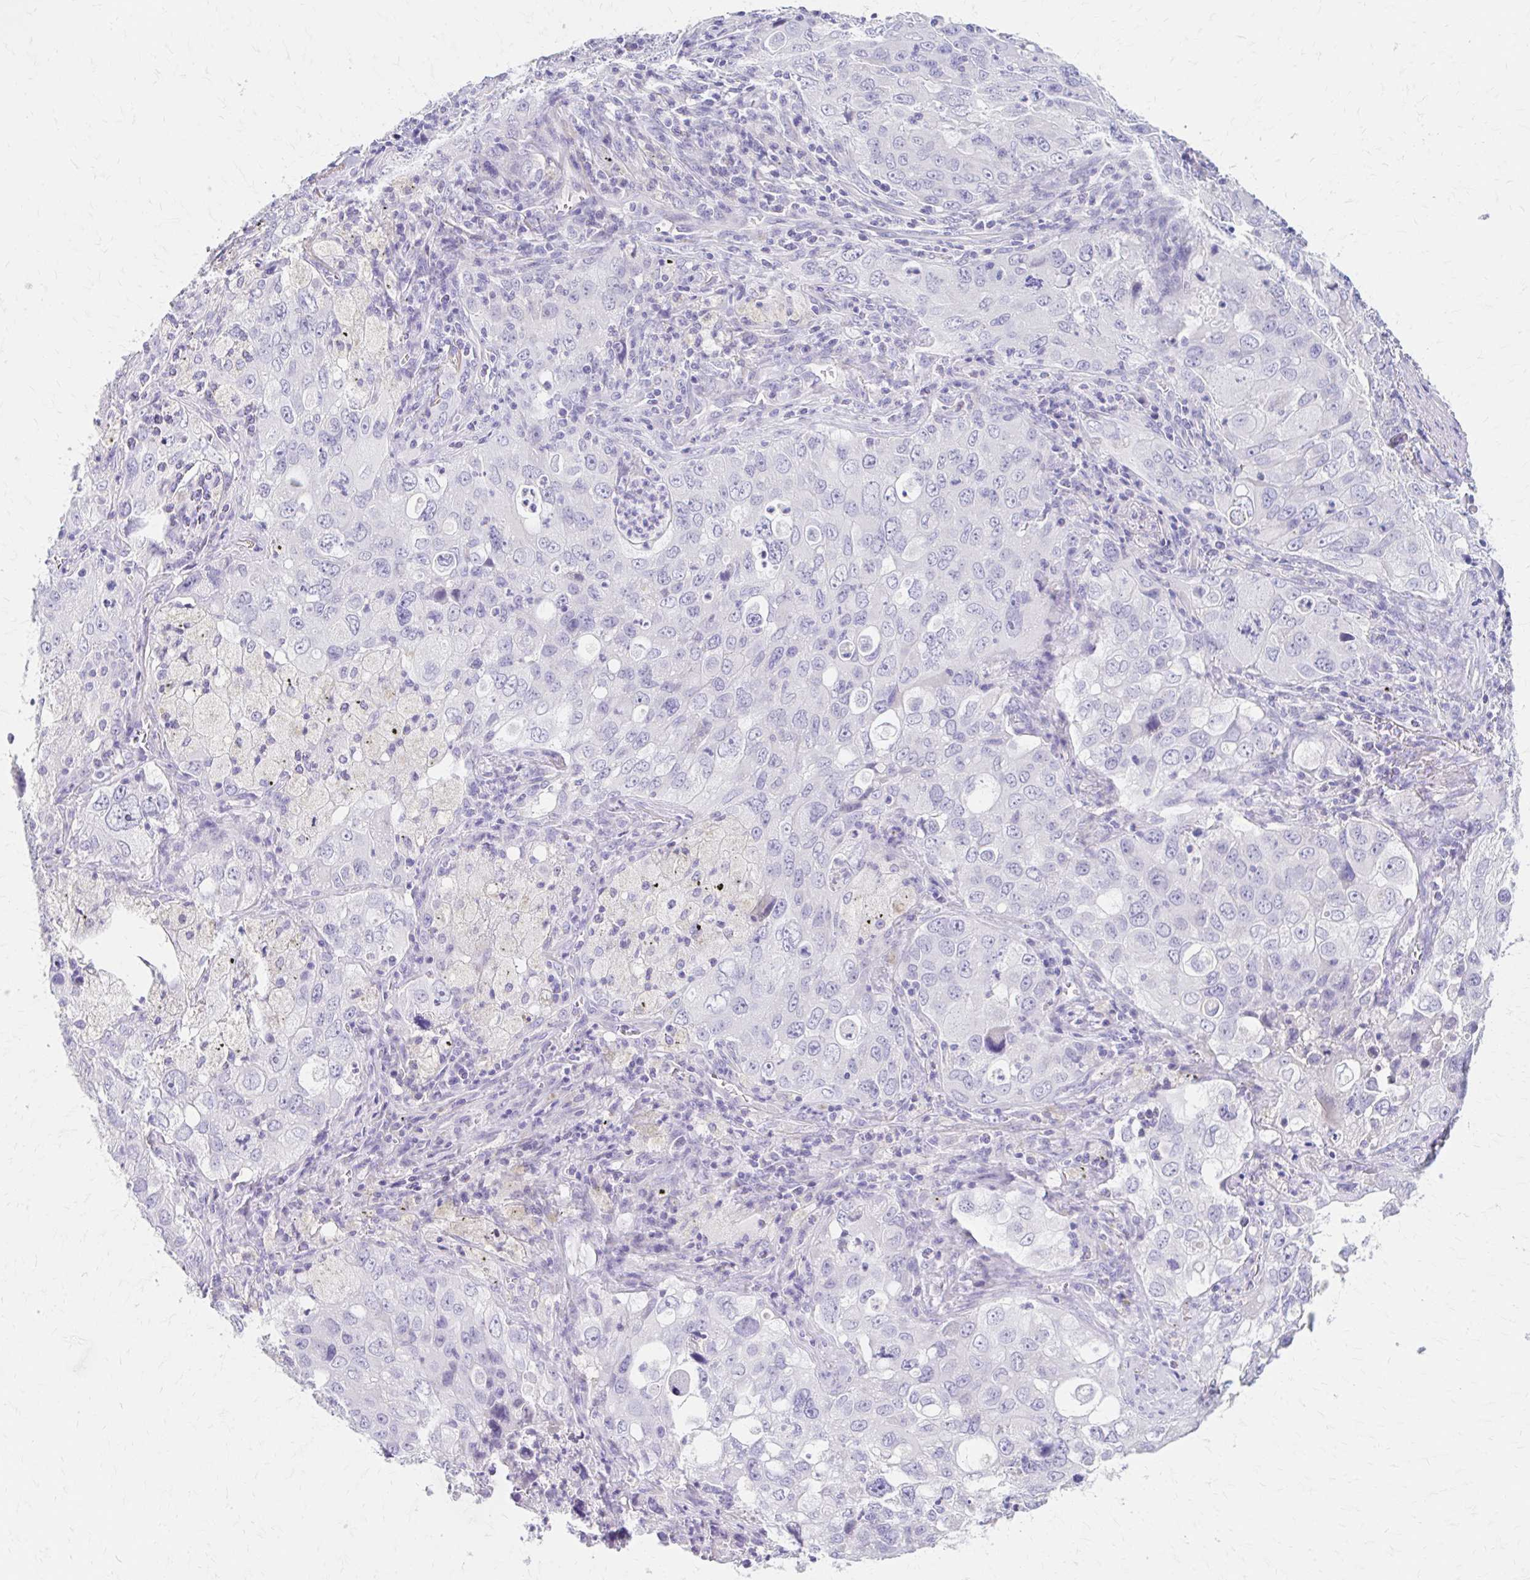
{"staining": {"intensity": "negative", "quantity": "none", "location": "none"}, "tissue": "lung cancer", "cell_type": "Tumor cells", "image_type": "cancer", "snomed": [{"axis": "morphology", "description": "Adenocarcinoma, NOS"}, {"axis": "morphology", "description": "Adenocarcinoma, metastatic, NOS"}, {"axis": "topography", "description": "Lymph node"}, {"axis": "topography", "description": "Lung"}], "caption": "Lung cancer stained for a protein using immunohistochemistry (IHC) exhibits no expression tumor cells.", "gene": "AZGP1", "patient": {"sex": "female", "age": 42}}